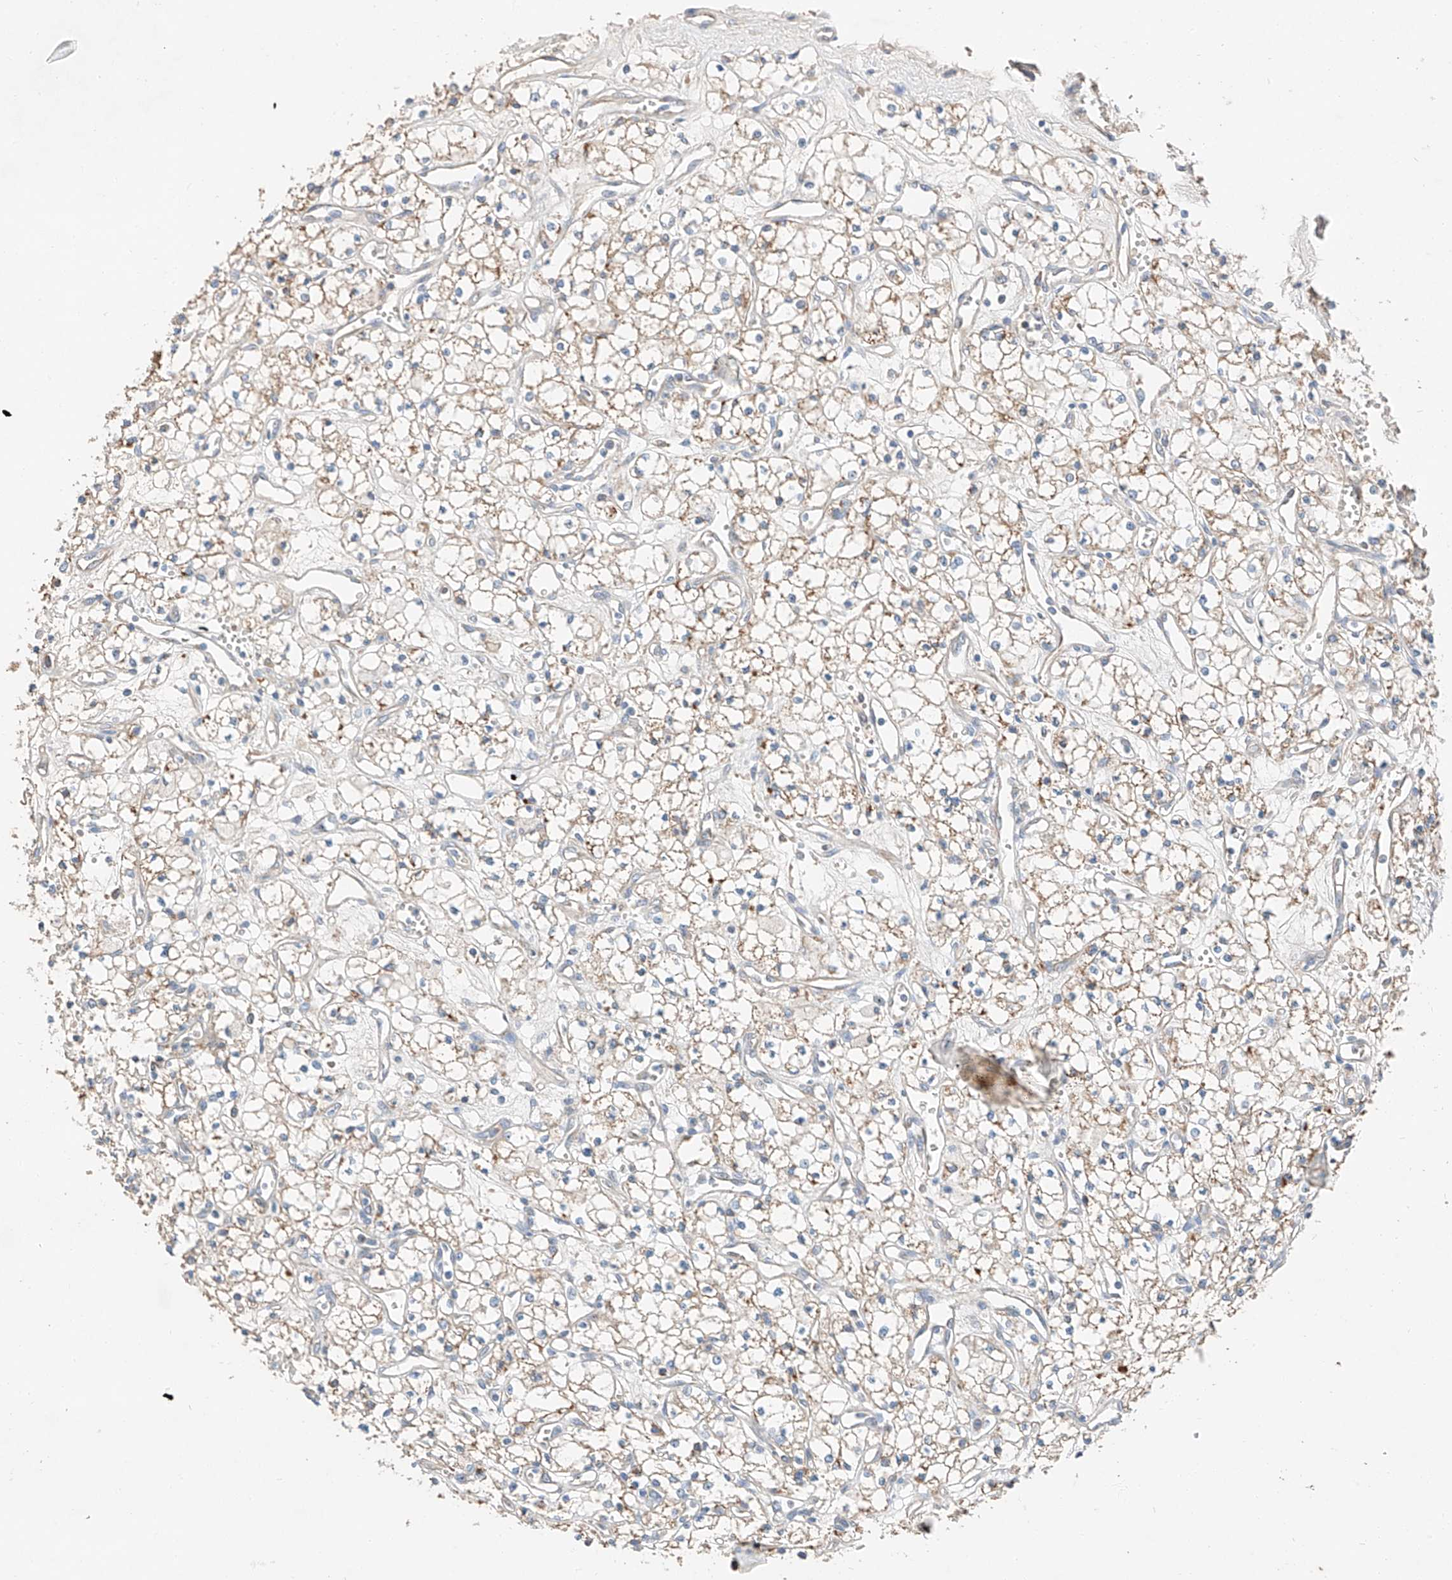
{"staining": {"intensity": "weak", "quantity": ">75%", "location": "cytoplasmic/membranous"}, "tissue": "renal cancer", "cell_type": "Tumor cells", "image_type": "cancer", "snomed": [{"axis": "morphology", "description": "Adenocarcinoma, NOS"}, {"axis": "topography", "description": "Kidney"}], "caption": "Renal adenocarcinoma tissue exhibits weak cytoplasmic/membranous positivity in approximately >75% of tumor cells, visualized by immunohistochemistry.", "gene": "RUSC1", "patient": {"sex": "male", "age": 59}}